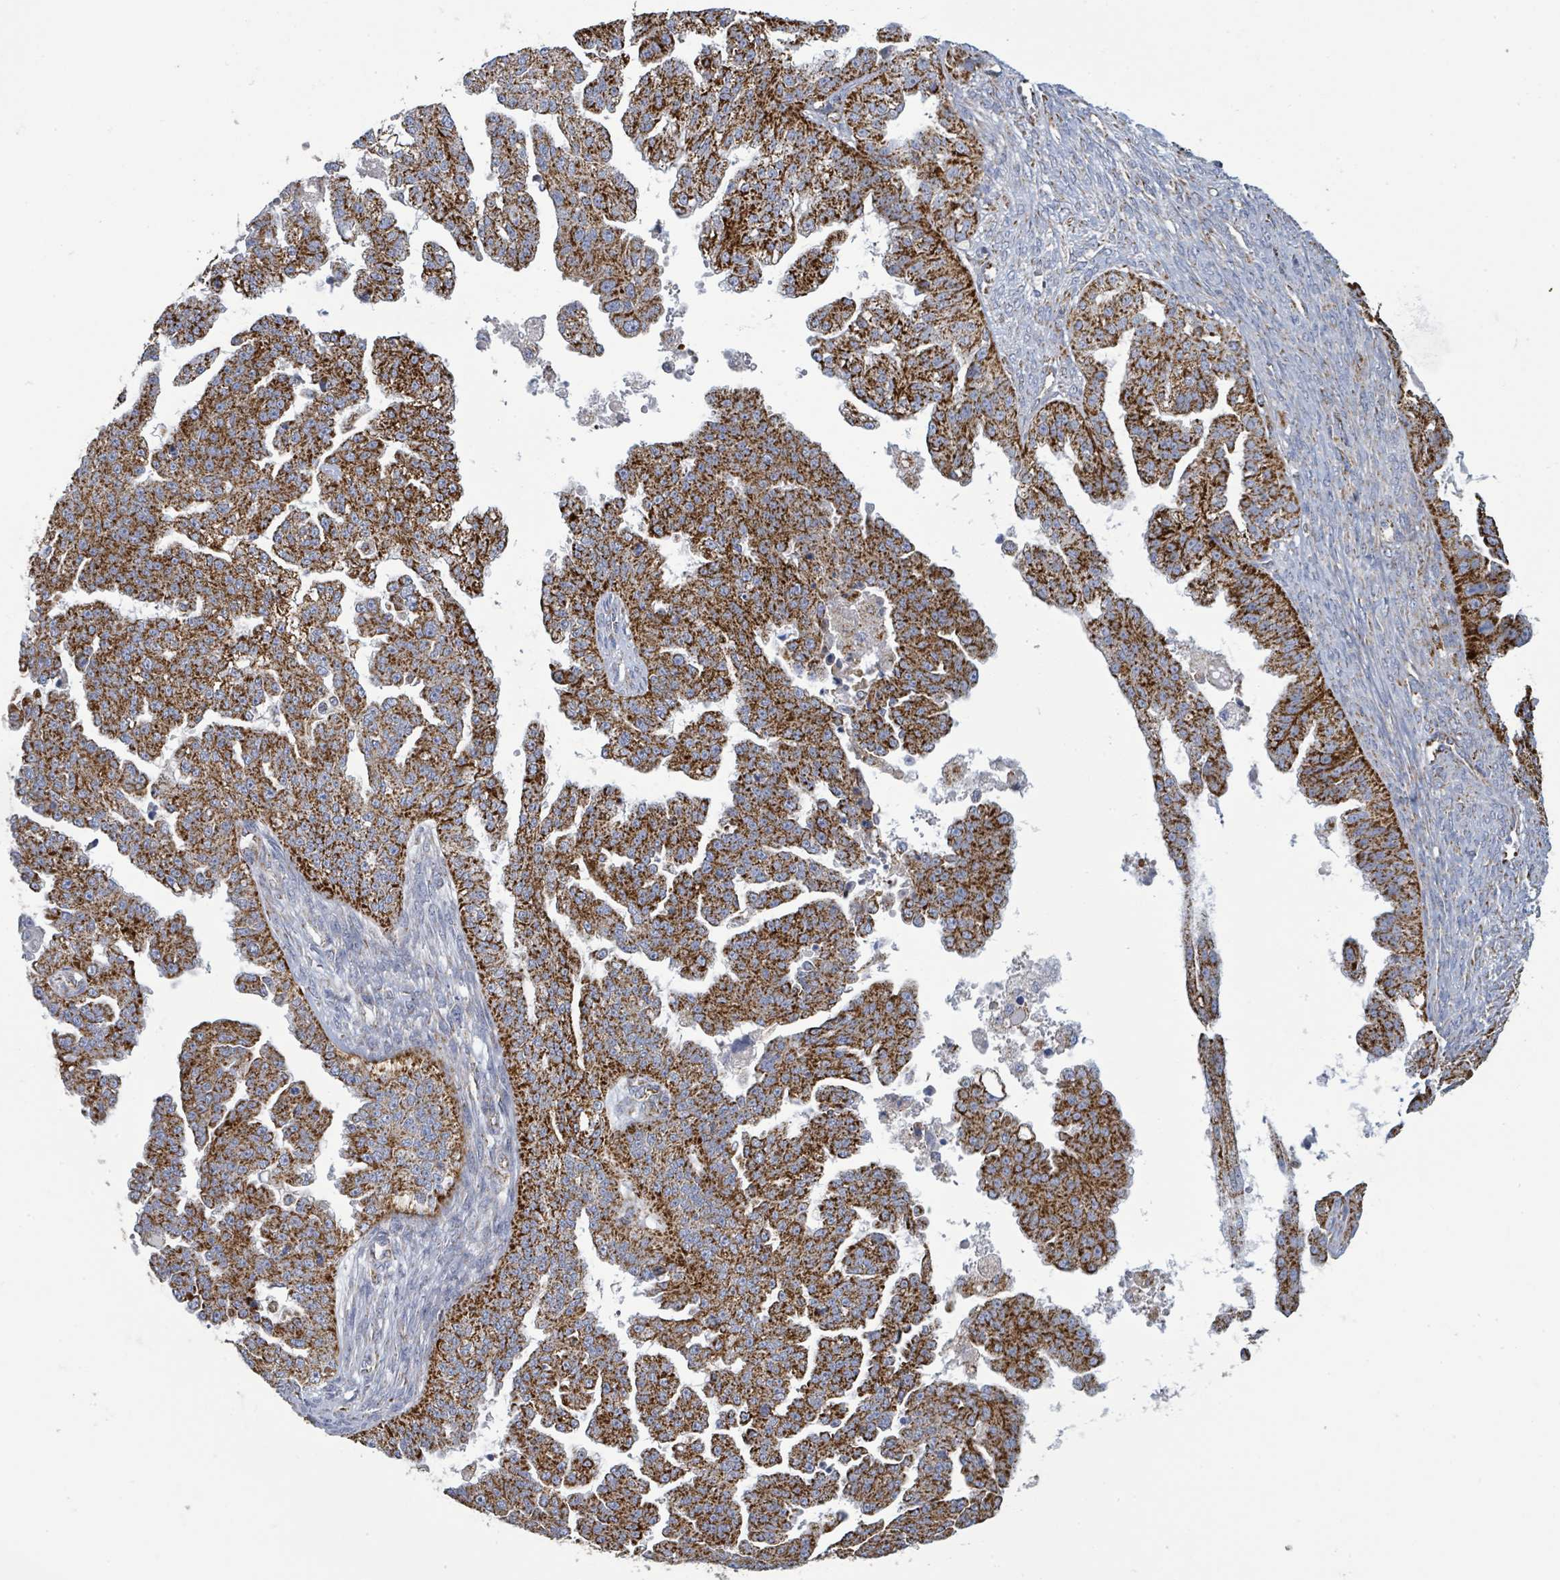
{"staining": {"intensity": "strong", "quantity": ">75%", "location": "cytoplasmic/membranous"}, "tissue": "ovarian cancer", "cell_type": "Tumor cells", "image_type": "cancer", "snomed": [{"axis": "morphology", "description": "Cystadenocarcinoma, serous, NOS"}, {"axis": "topography", "description": "Ovary"}], "caption": "The histopathology image reveals staining of ovarian serous cystadenocarcinoma, revealing strong cytoplasmic/membranous protein positivity (brown color) within tumor cells.", "gene": "SUCLG2", "patient": {"sex": "female", "age": 58}}